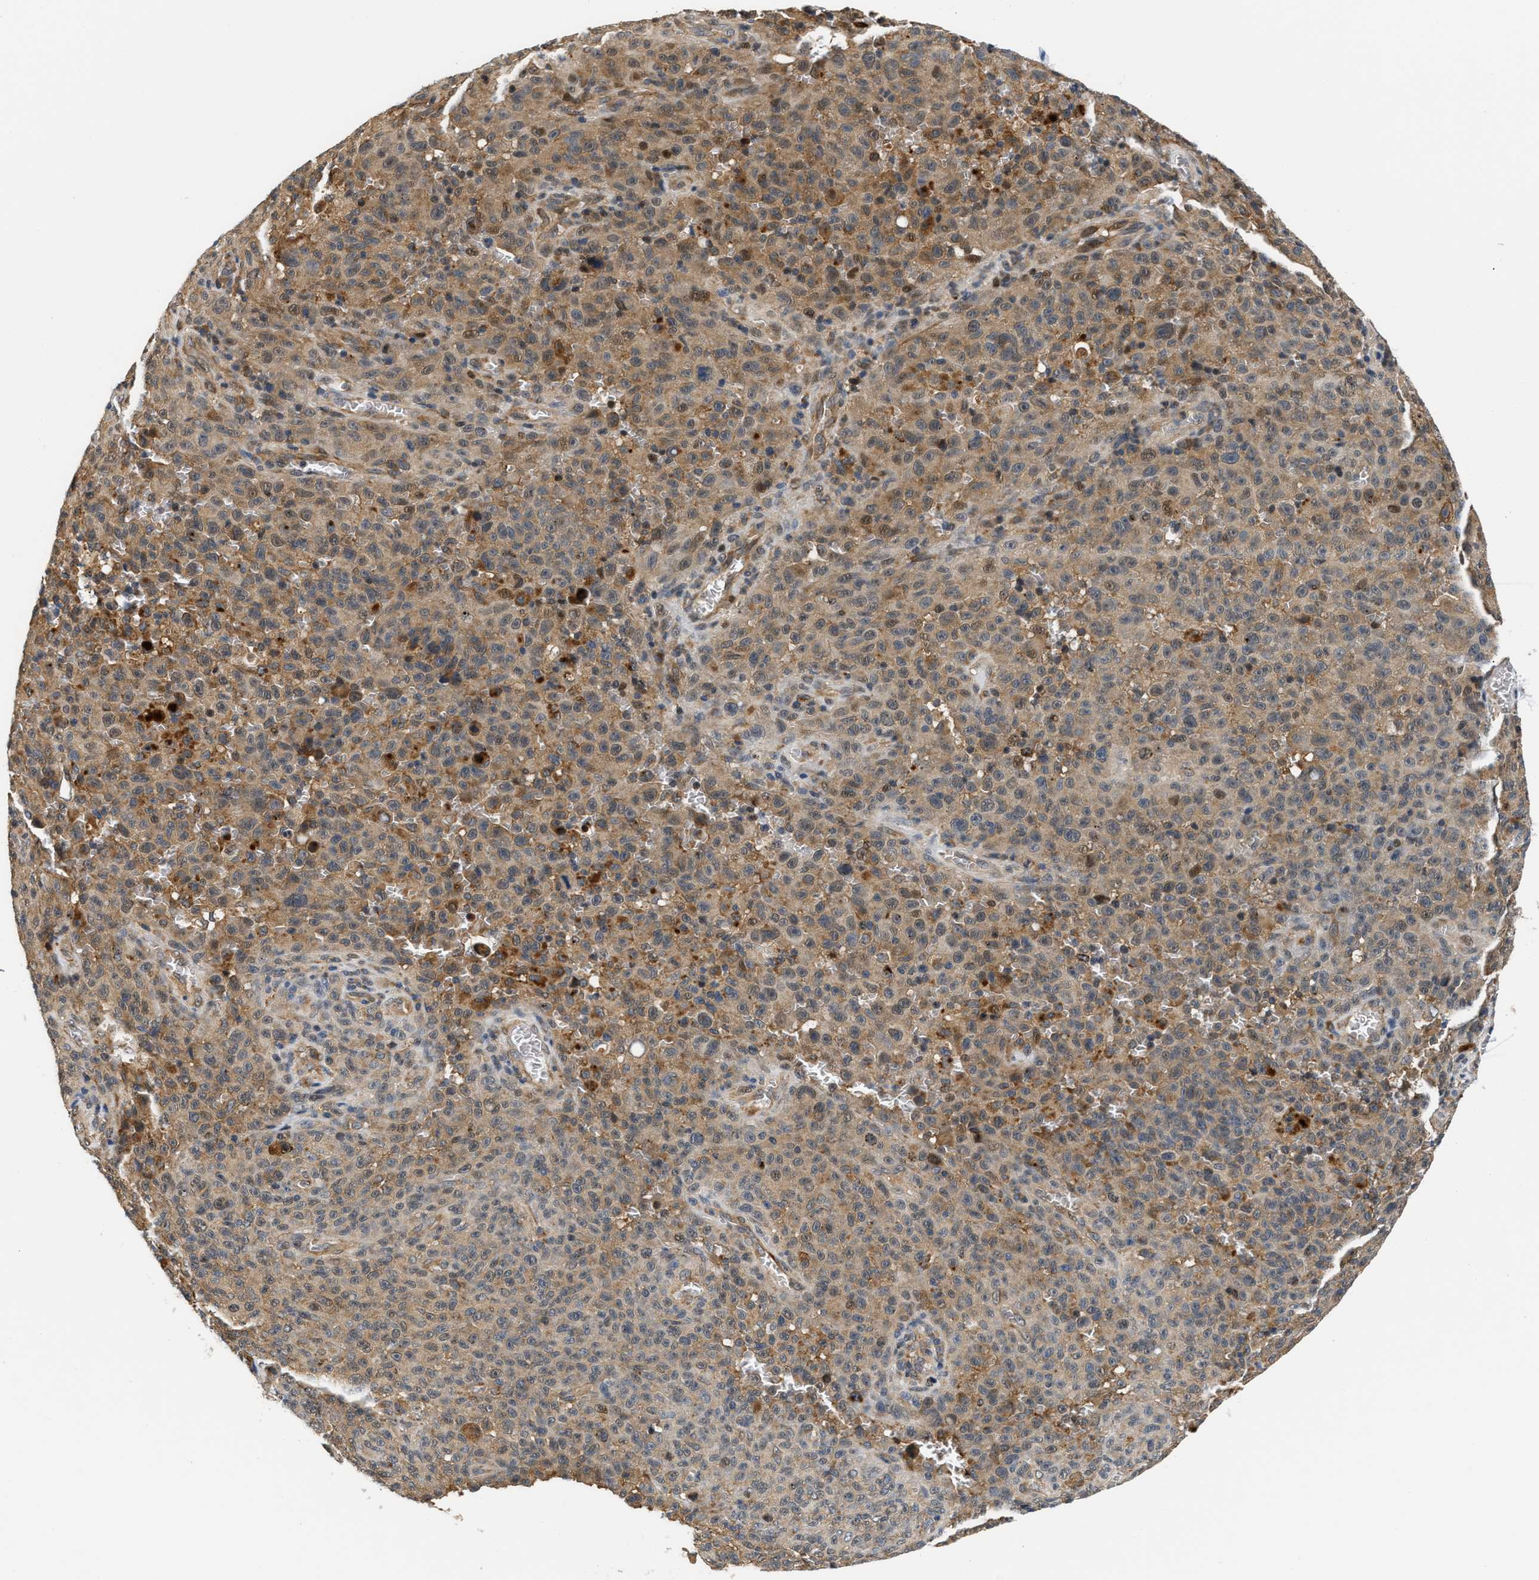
{"staining": {"intensity": "moderate", "quantity": ">75%", "location": "cytoplasmic/membranous,nuclear"}, "tissue": "melanoma", "cell_type": "Tumor cells", "image_type": "cancer", "snomed": [{"axis": "morphology", "description": "Malignant melanoma, NOS"}, {"axis": "topography", "description": "Skin"}], "caption": "Tumor cells reveal medium levels of moderate cytoplasmic/membranous and nuclear positivity in approximately >75% of cells in melanoma. The protein is shown in brown color, while the nuclei are stained blue.", "gene": "LARP6", "patient": {"sex": "female", "age": 82}}